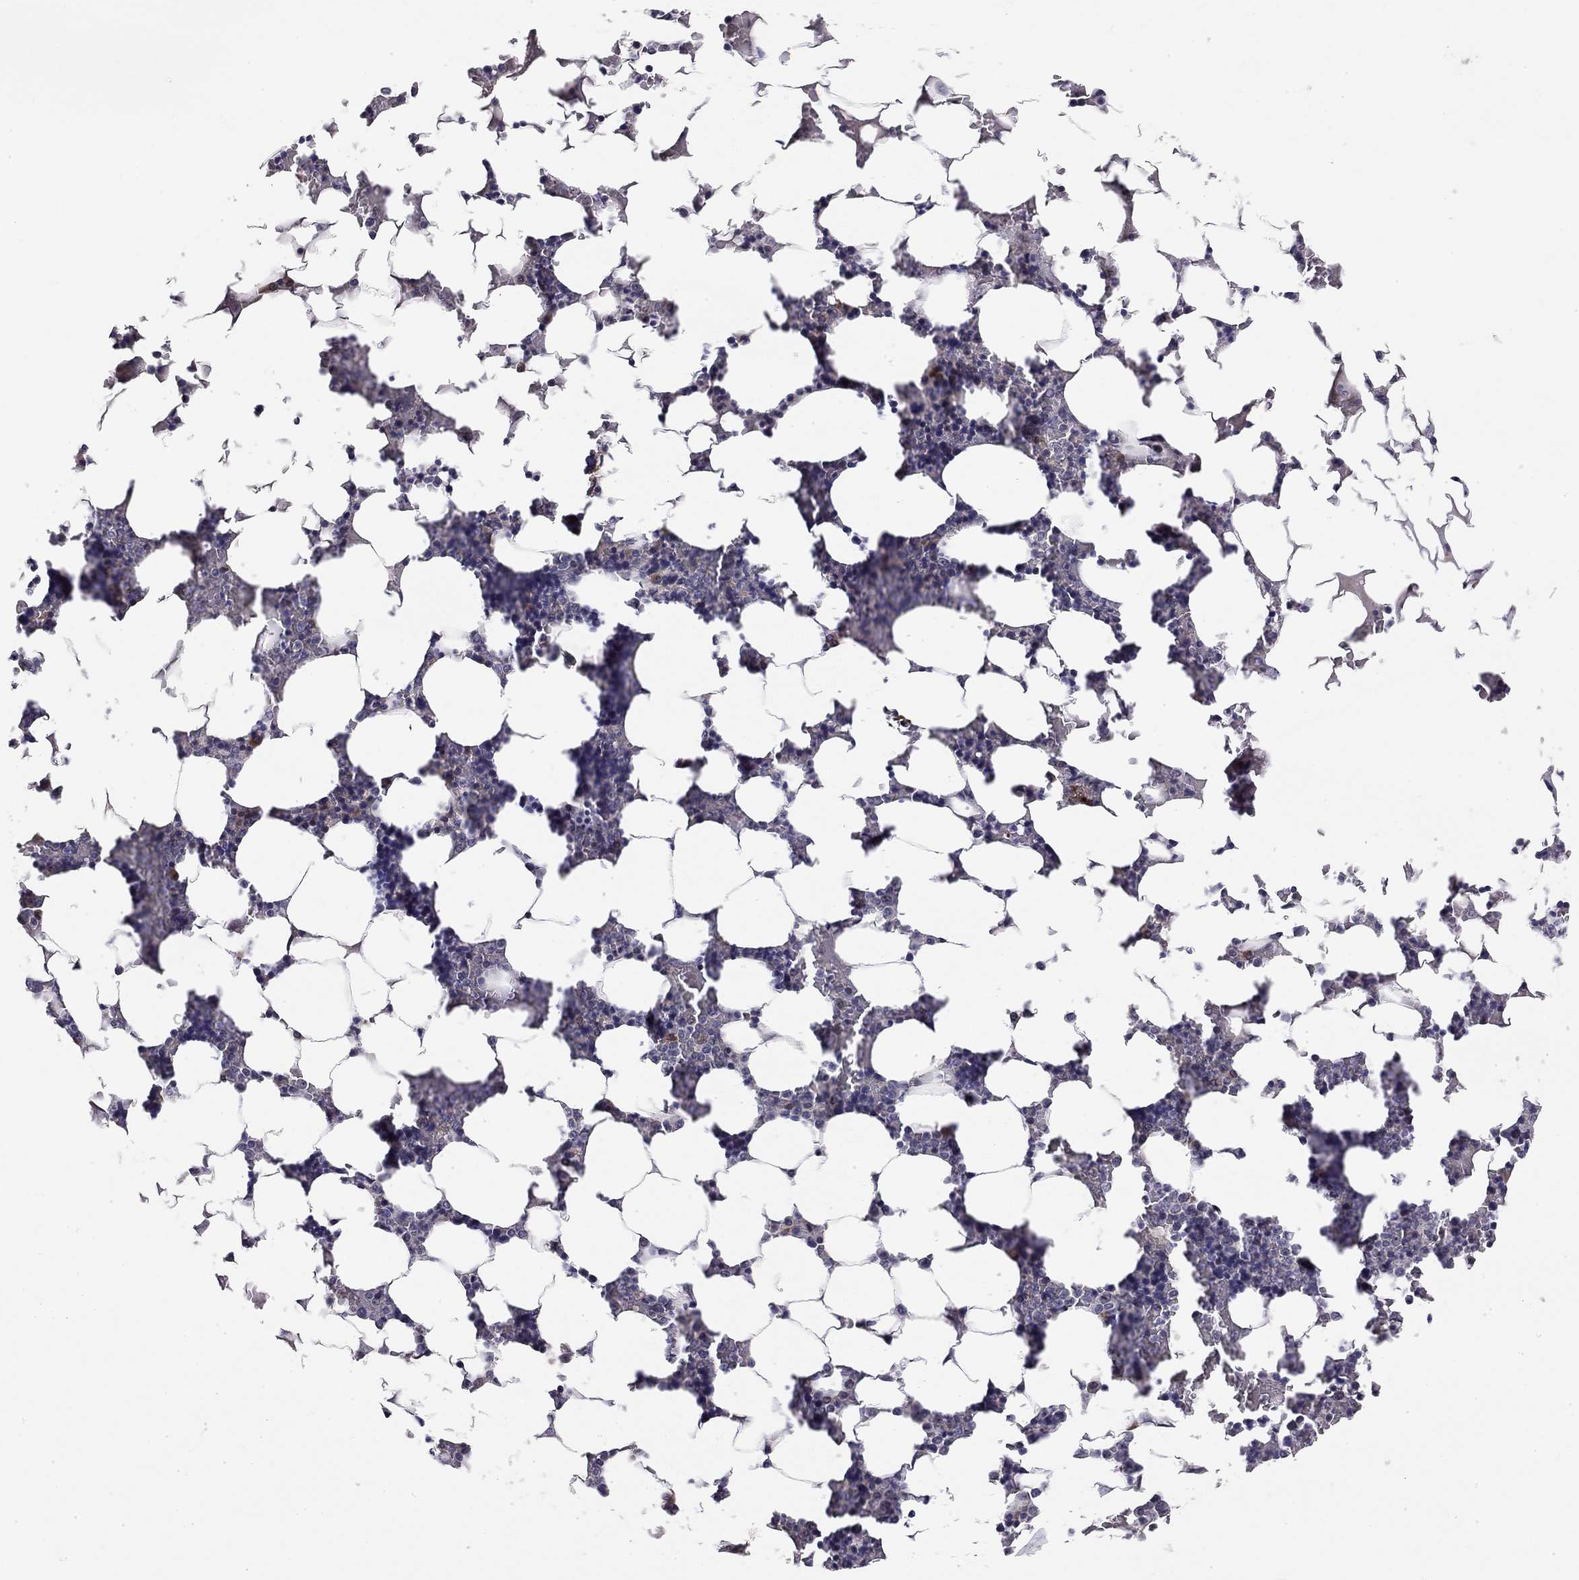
{"staining": {"intensity": "negative", "quantity": "none", "location": "none"}, "tissue": "bone marrow", "cell_type": "Hematopoietic cells", "image_type": "normal", "snomed": [{"axis": "morphology", "description": "Normal tissue, NOS"}, {"axis": "topography", "description": "Bone marrow"}], "caption": "Immunohistochemistry (IHC) of unremarkable bone marrow reveals no staining in hematopoietic cells. The staining is performed using DAB (3,3'-diaminobenzidine) brown chromogen with nuclei counter-stained in using hematoxylin.", "gene": "STXBP6", "patient": {"sex": "male", "age": 51}}